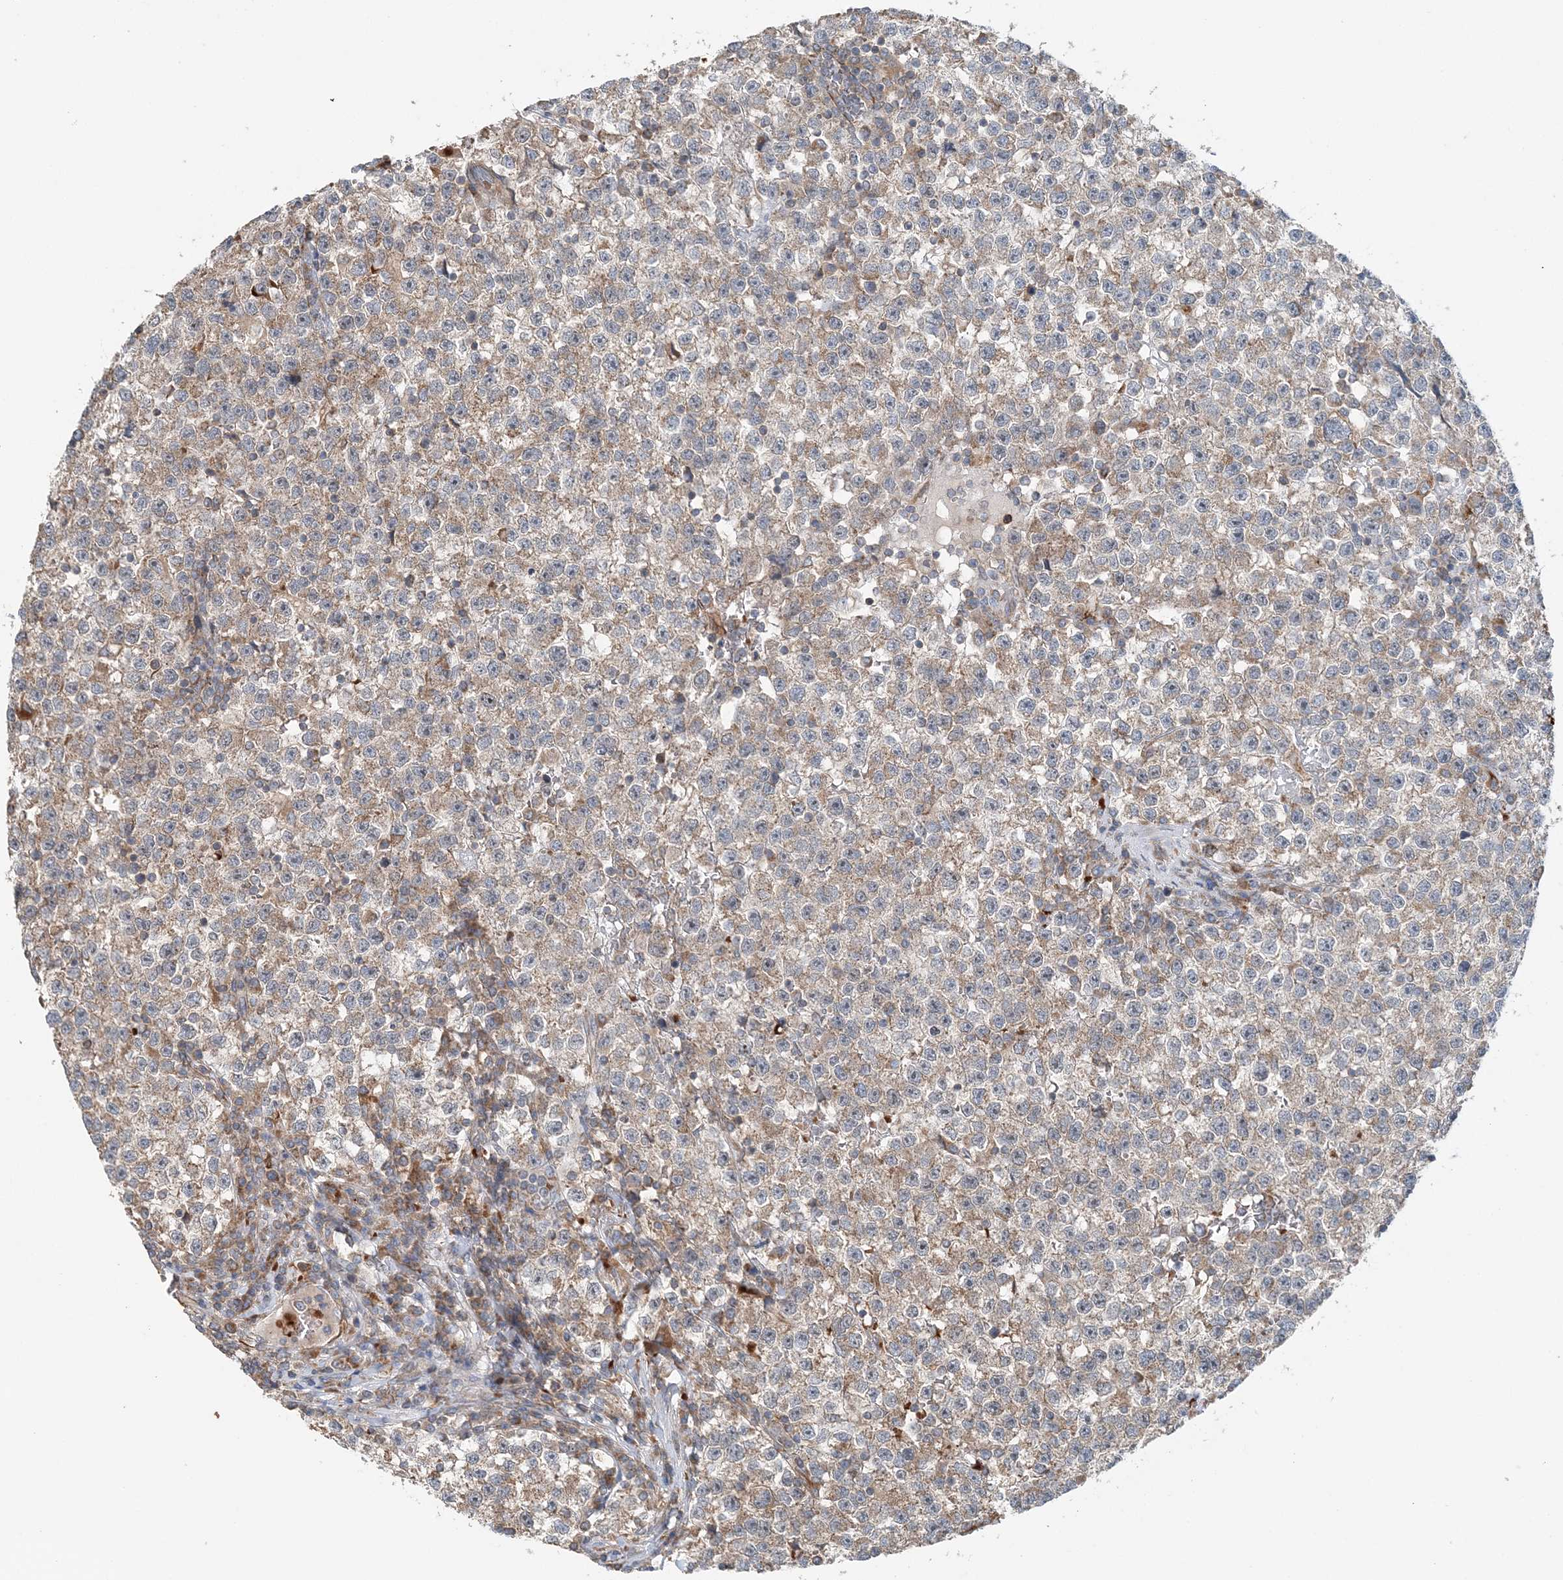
{"staining": {"intensity": "weak", "quantity": "<25%", "location": "cytoplasmic/membranous"}, "tissue": "testis cancer", "cell_type": "Tumor cells", "image_type": "cancer", "snomed": [{"axis": "morphology", "description": "Seminoma, NOS"}, {"axis": "topography", "description": "Testis"}], "caption": "A high-resolution micrograph shows IHC staining of testis cancer, which exhibits no significant expression in tumor cells.", "gene": "TTI1", "patient": {"sex": "male", "age": 22}}